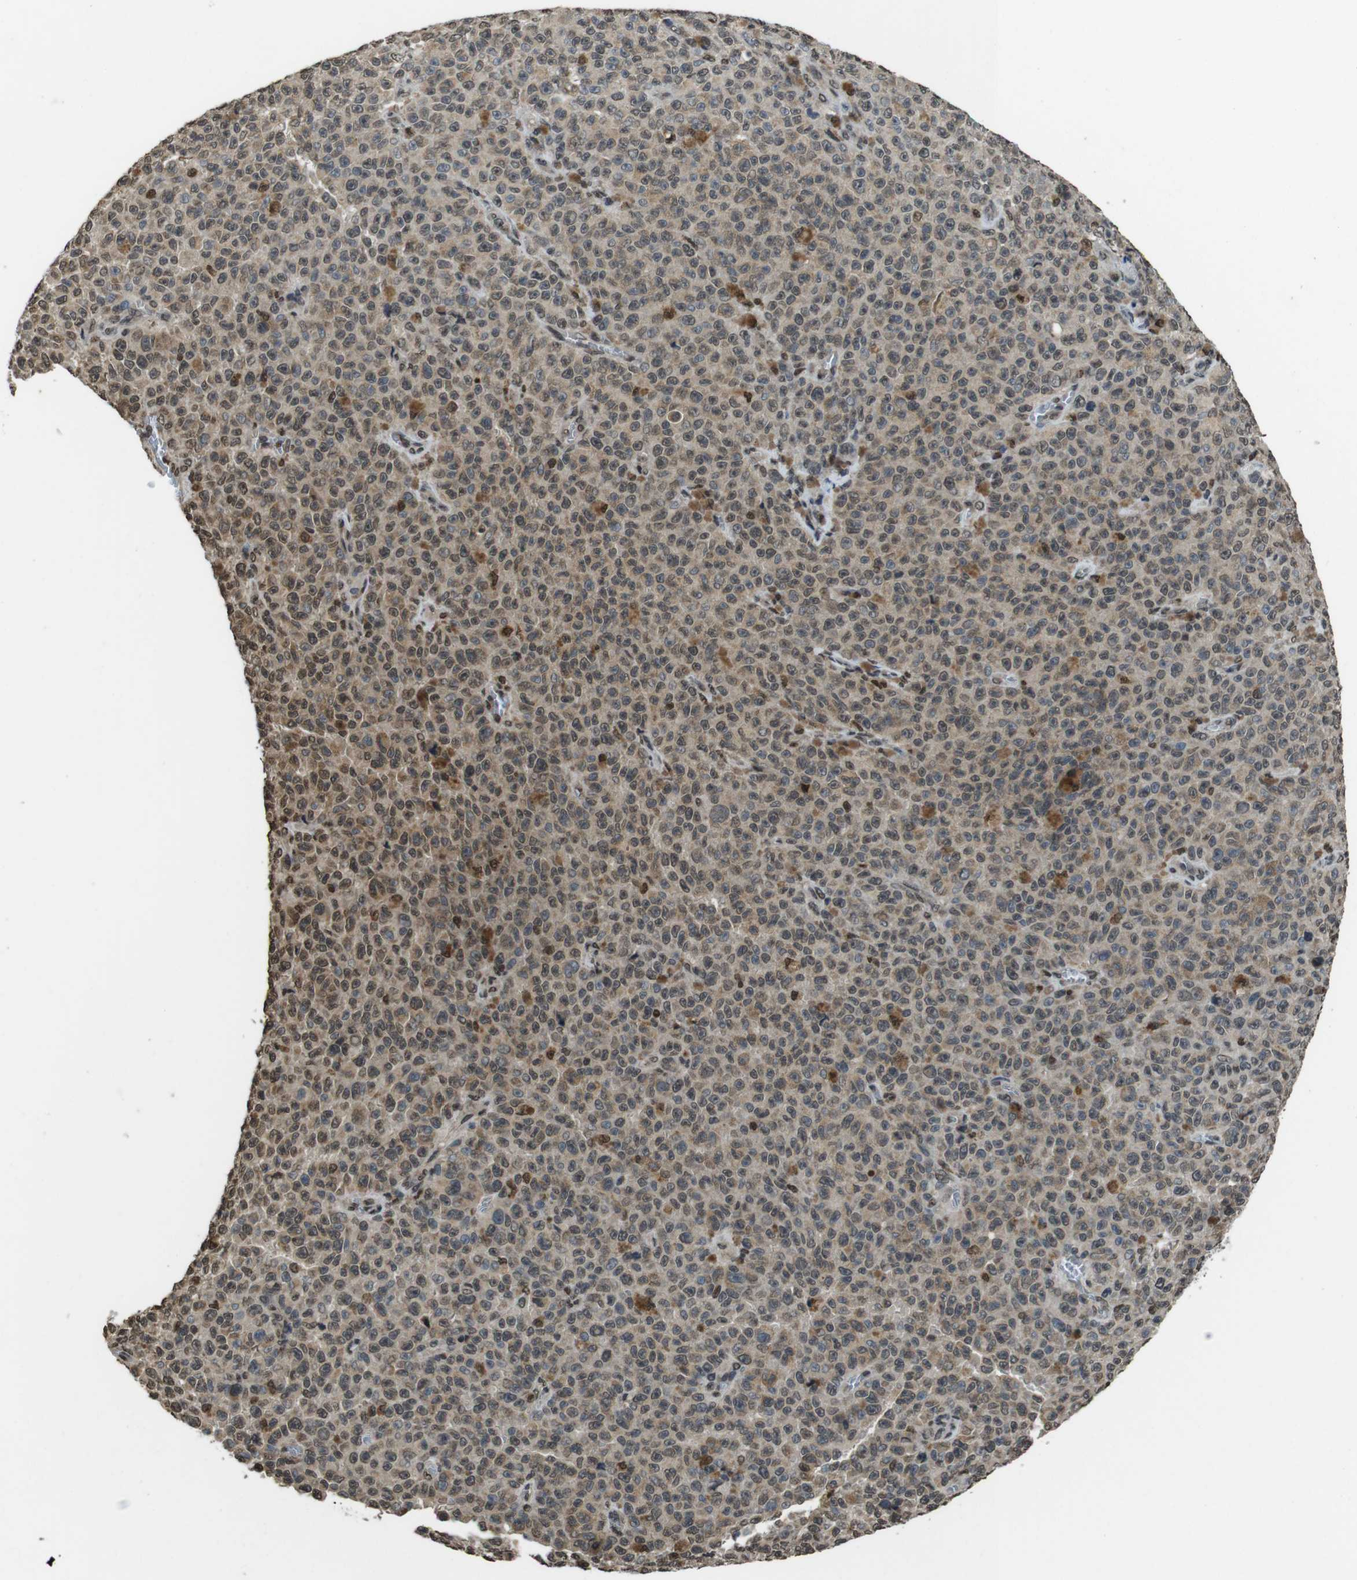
{"staining": {"intensity": "weak", "quantity": "25%-75%", "location": "nuclear"}, "tissue": "melanoma", "cell_type": "Tumor cells", "image_type": "cancer", "snomed": [{"axis": "morphology", "description": "Malignant melanoma, NOS"}, {"axis": "topography", "description": "Skin"}], "caption": "Immunohistochemistry (DAB (3,3'-diaminobenzidine)) staining of human malignant melanoma displays weak nuclear protein expression in approximately 25%-75% of tumor cells. (DAB (3,3'-diaminobenzidine) IHC with brightfield microscopy, high magnification).", "gene": "MAF", "patient": {"sex": "female", "age": 82}}